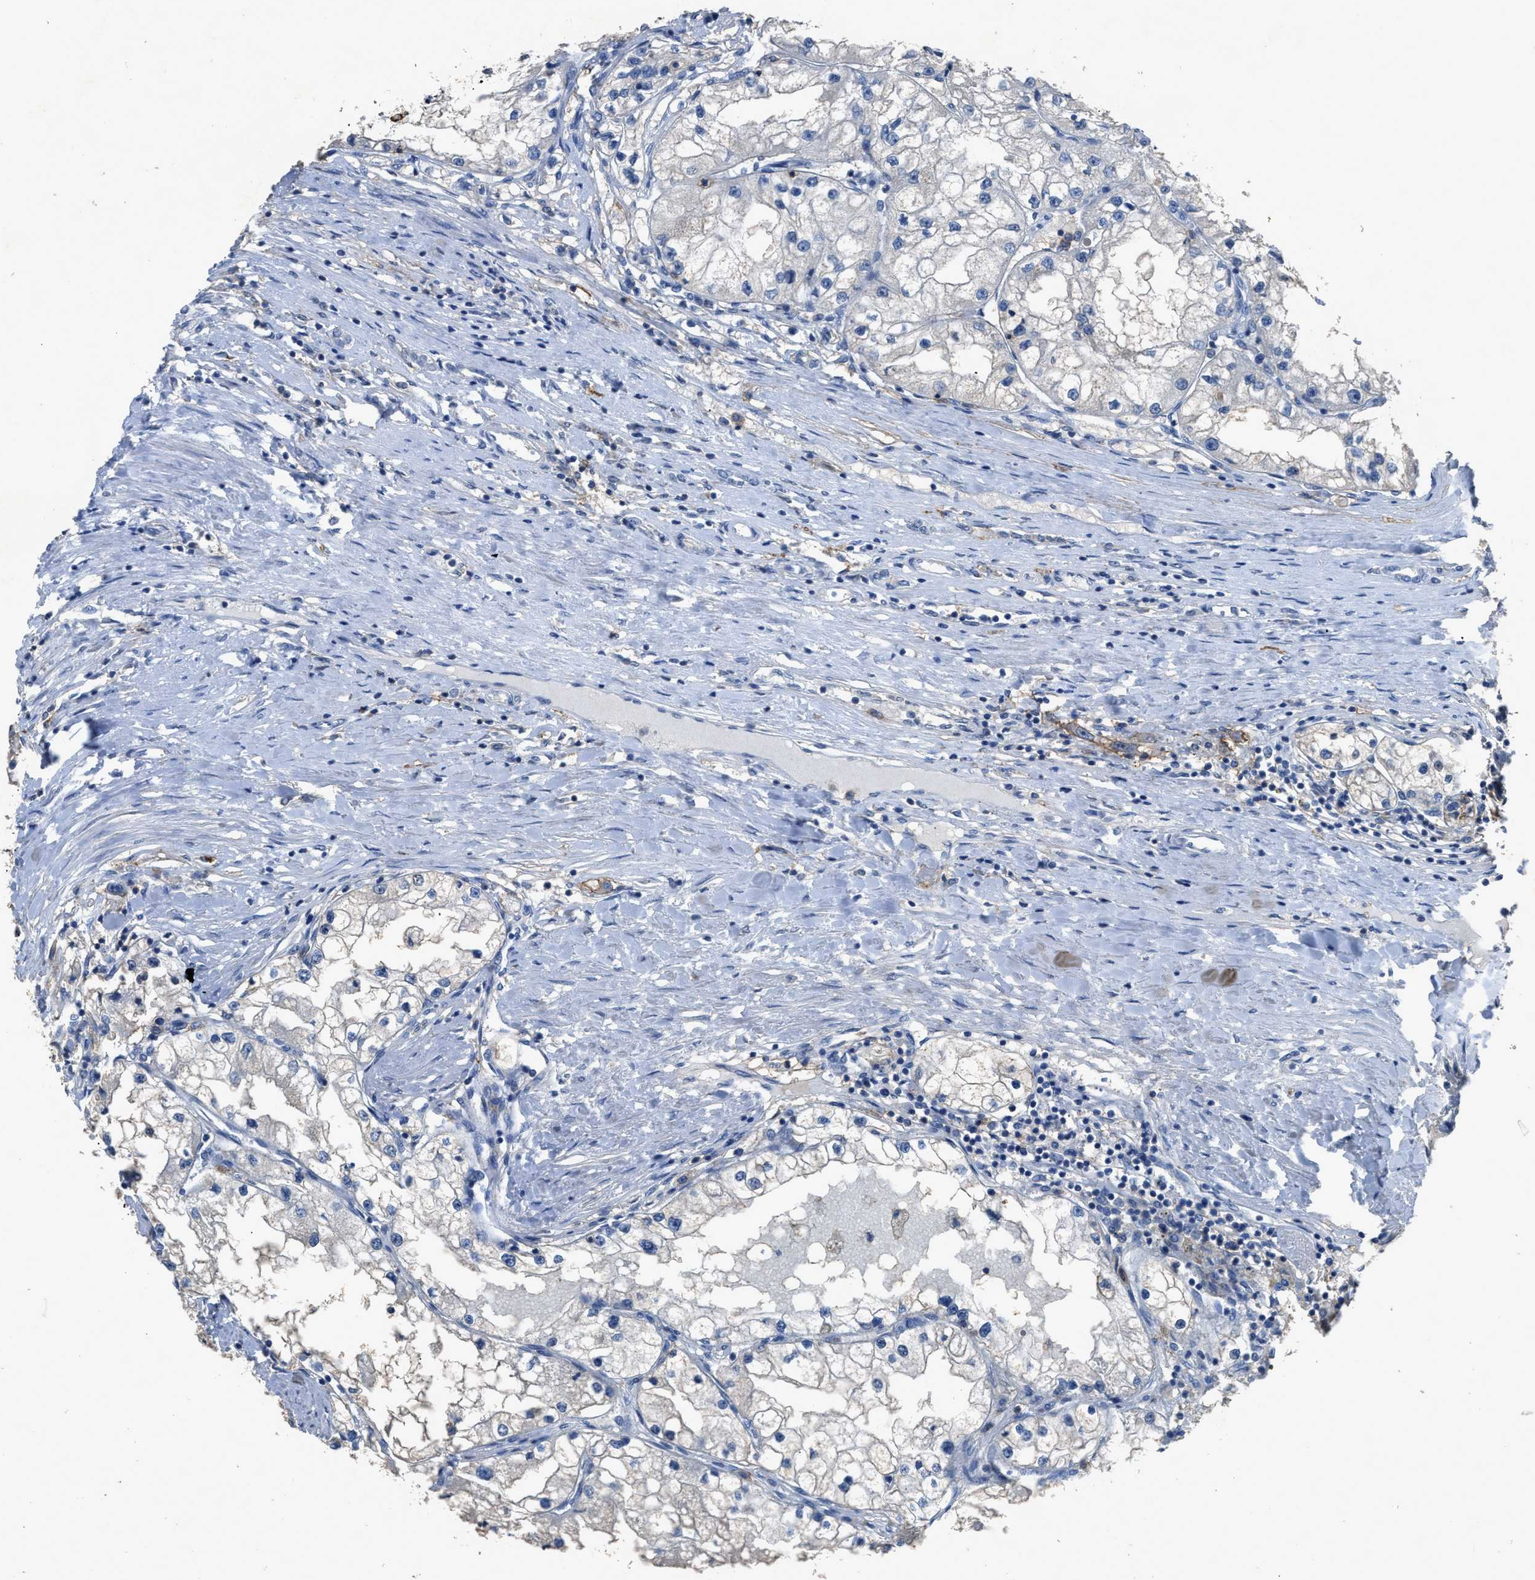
{"staining": {"intensity": "negative", "quantity": "none", "location": "none"}, "tissue": "renal cancer", "cell_type": "Tumor cells", "image_type": "cancer", "snomed": [{"axis": "morphology", "description": "Adenocarcinoma, NOS"}, {"axis": "topography", "description": "Kidney"}], "caption": "Renal cancer (adenocarcinoma) stained for a protein using immunohistochemistry displays no staining tumor cells.", "gene": "OR51E1", "patient": {"sex": "male", "age": 68}}